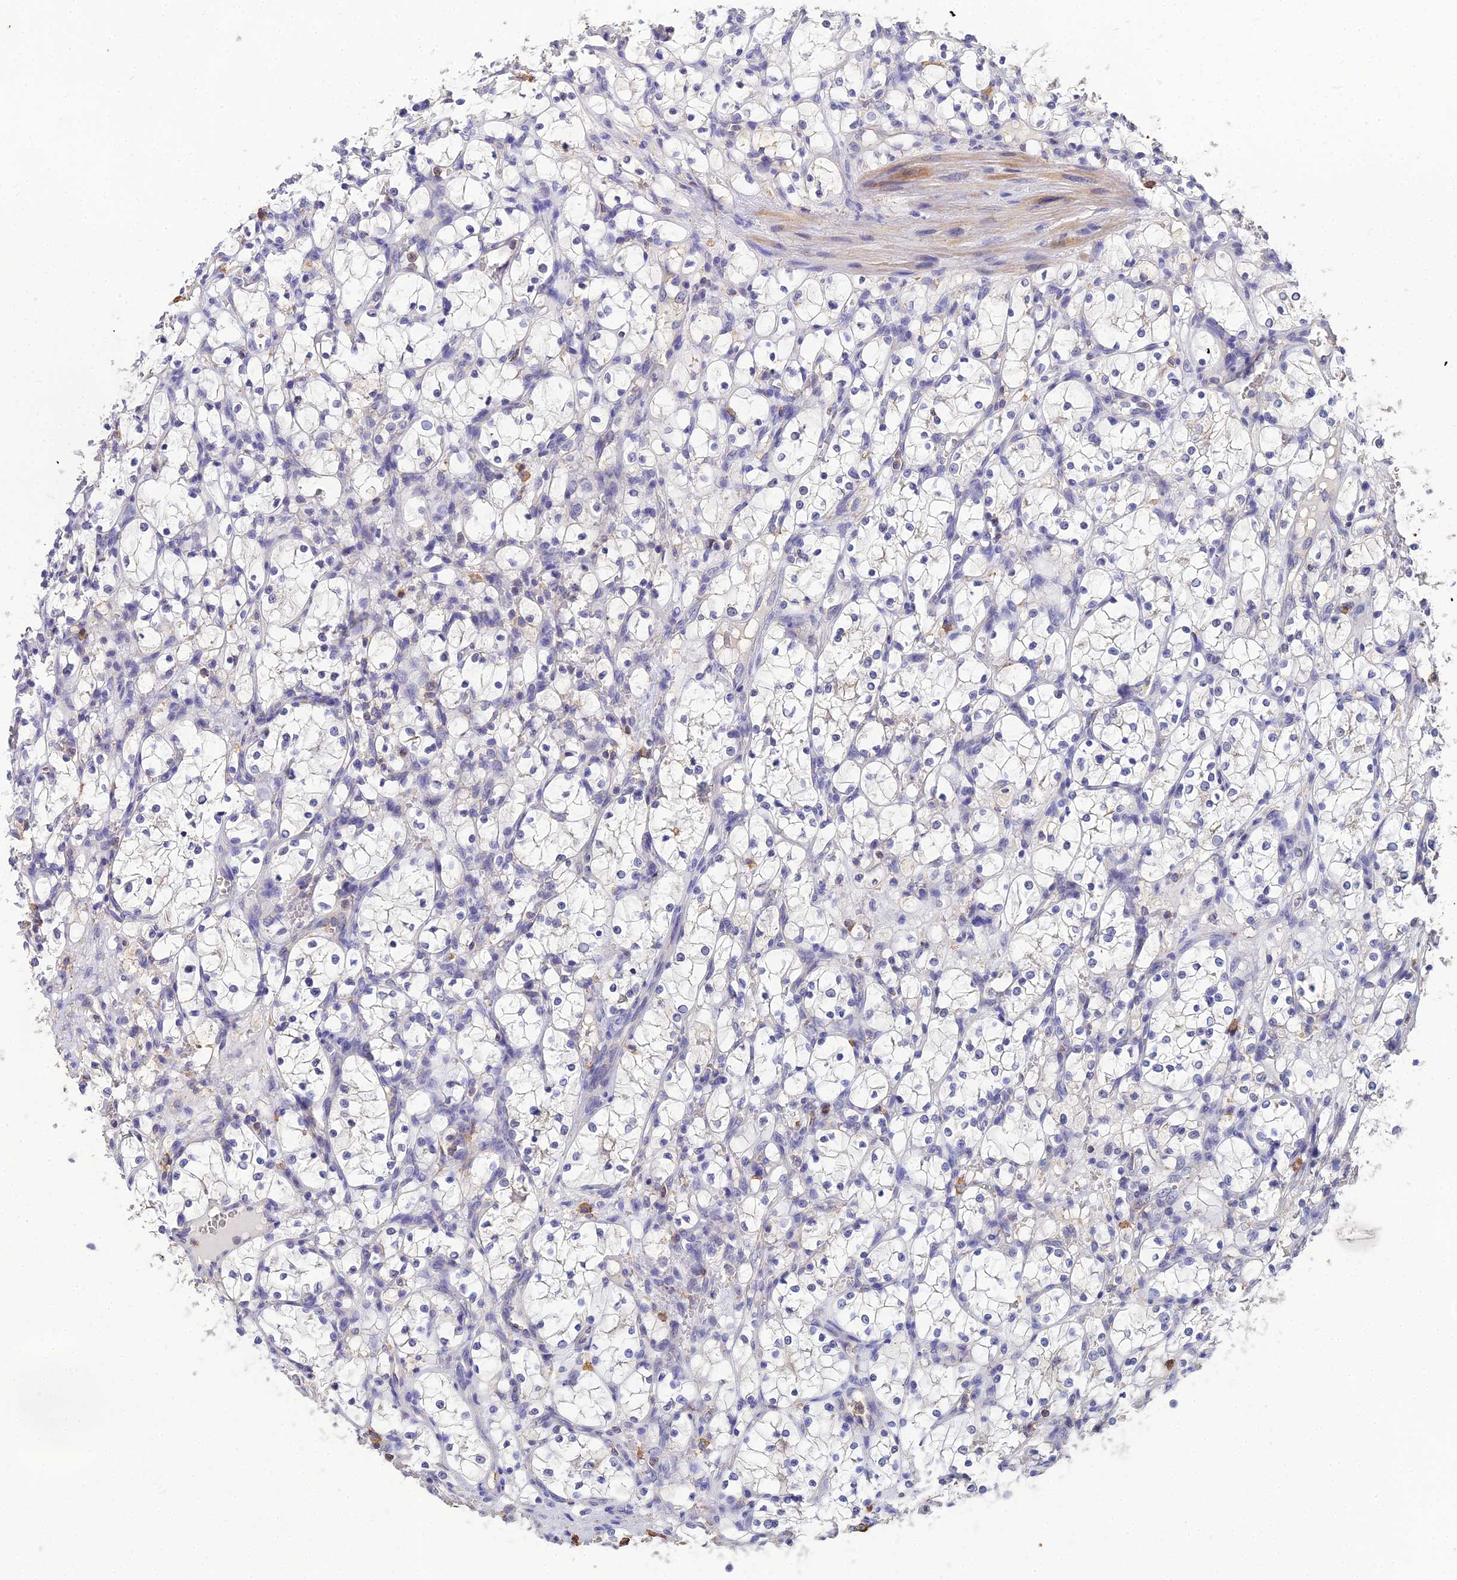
{"staining": {"intensity": "negative", "quantity": "none", "location": "none"}, "tissue": "renal cancer", "cell_type": "Tumor cells", "image_type": "cancer", "snomed": [{"axis": "morphology", "description": "Adenocarcinoma, NOS"}, {"axis": "topography", "description": "Kidney"}], "caption": "Micrograph shows no protein expression in tumor cells of renal cancer (adenocarcinoma) tissue.", "gene": "LSM5", "patient": {"sex": "female", "age": 69}}